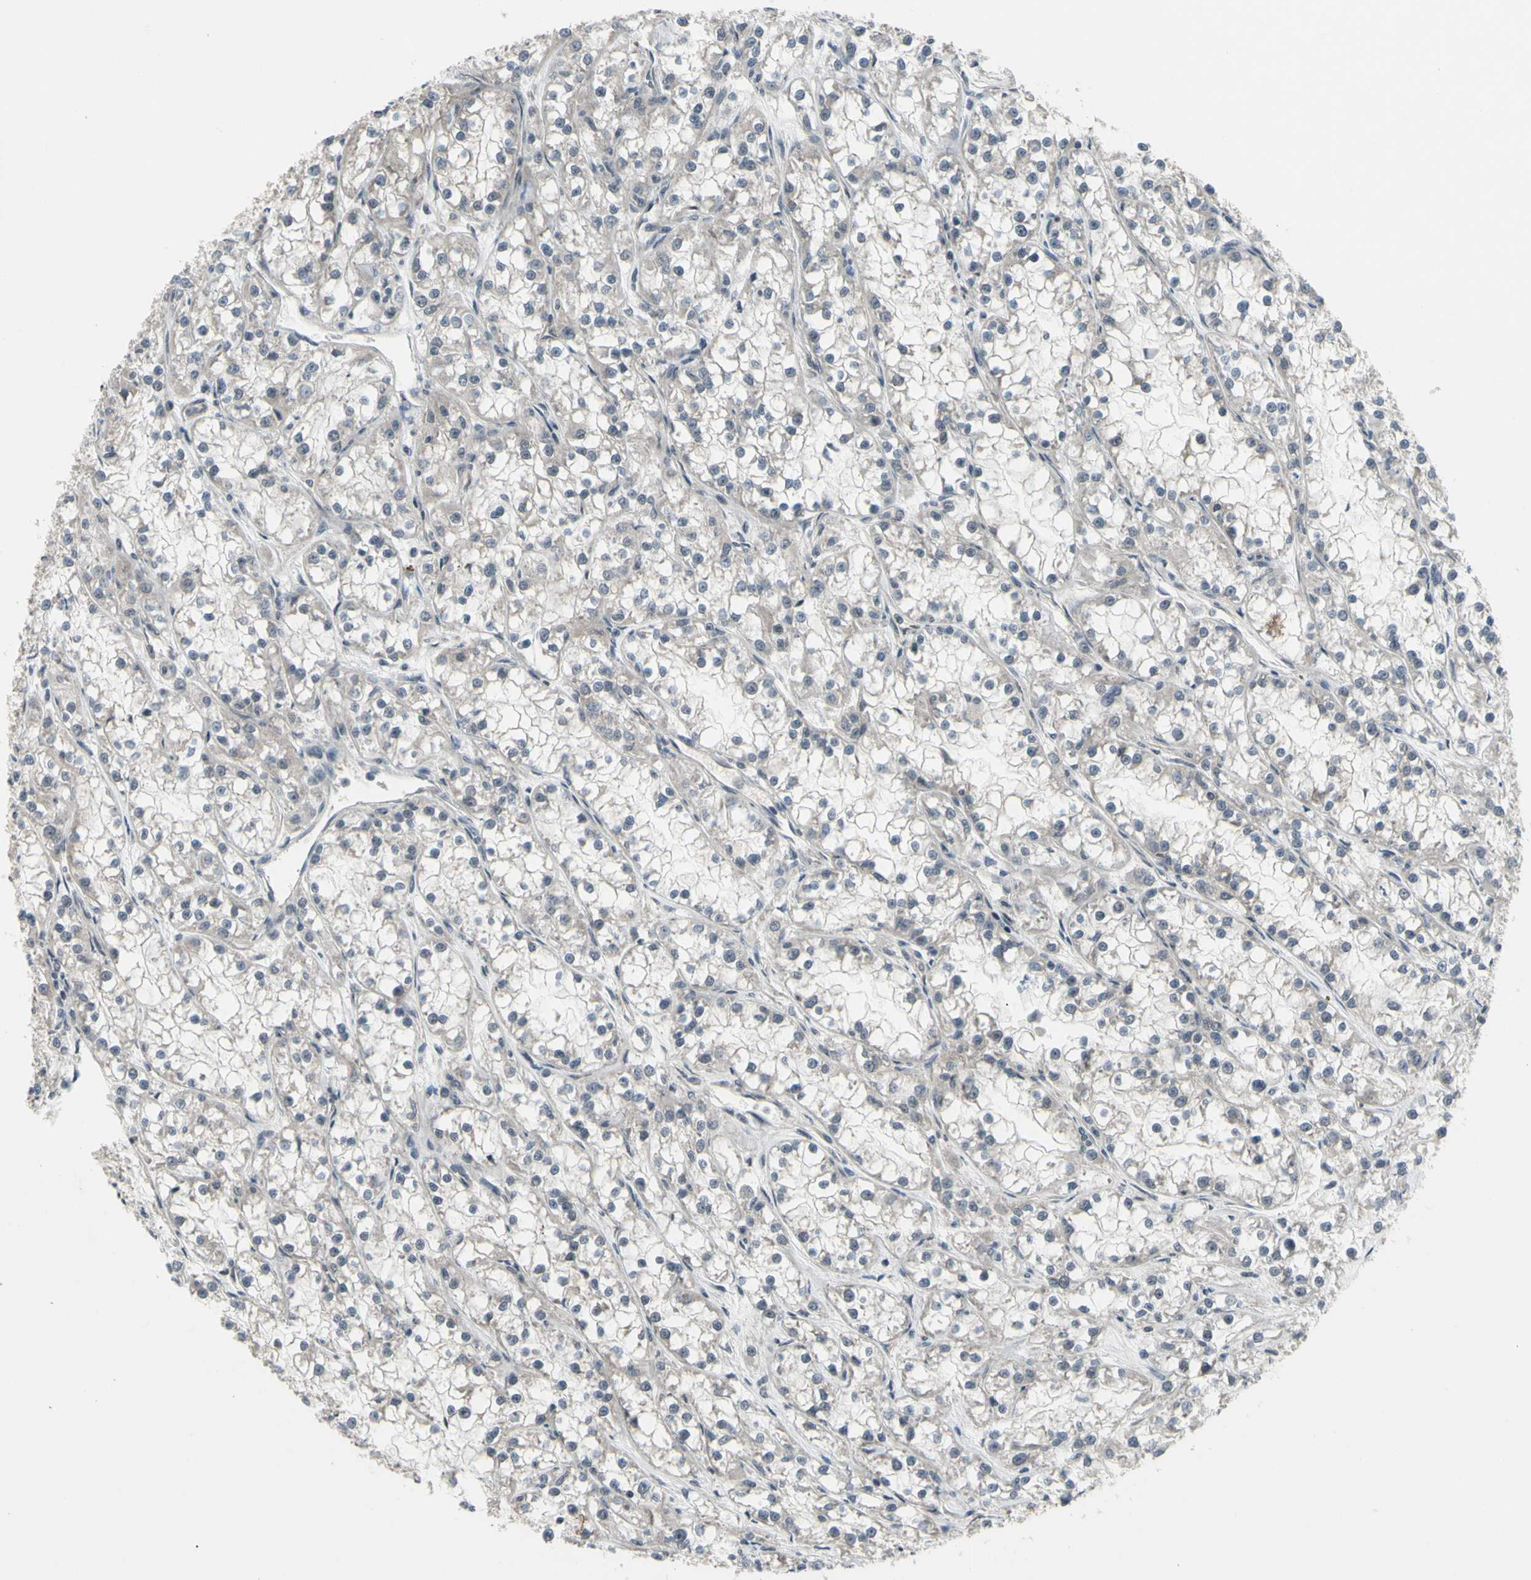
{"staining": {"intensity": "negative", "quantity": "none", "location": "none"}, "tissue": "renal cancer", "cell_type": "Tumor cells", "image_type": "cancer", "snomed": [{"axis": "morphology", "description": "Adenocarcinoma, NOS"}, {"axis": "topography", "description": "Kidney"}], "caption": "A high-resolution photomicrograph shows IHC staining of renal cancer, which shows no significant expression in tumor cells.", "gene": "TRDMT1", "patient": {"sex": "female", "age": 52}}